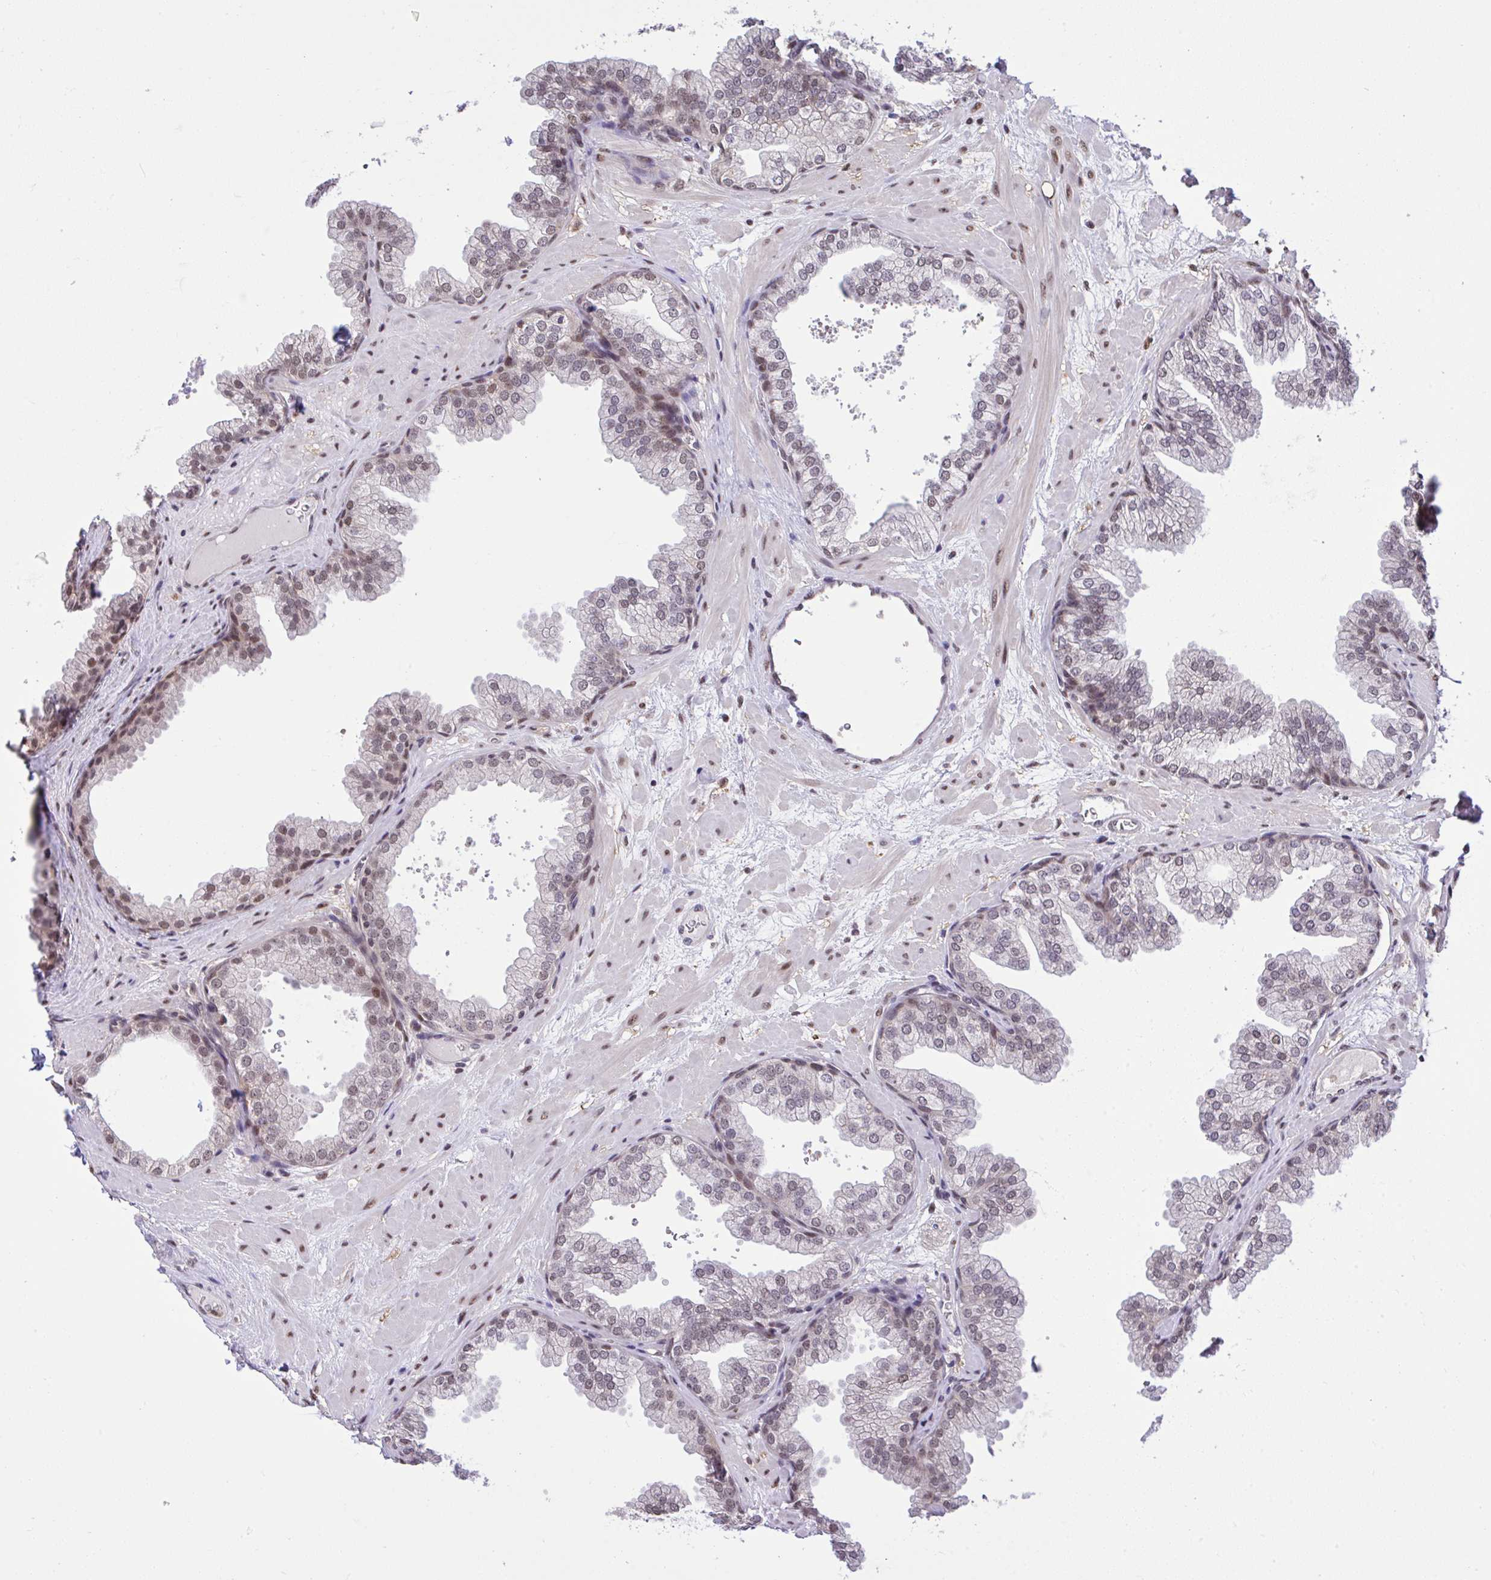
{"staining": {"intensity": "weak", "quantity": "25%-75%", "location": "nuclear"}, "tissue": "prostate", "cell_type": "Glandular cells", "image_type": "normal", "snomed": [{"axis": "morphology", "description": "Normal tissue, NOS"}, {"axis": "topography", "description": "Prostate"}], "caption": "A histopathology image of human prostate stained for a protein shows weak nuclear brown staining in glandular cells. (Brightfield microscopy of DAB IHC at high magnification).", "gene": "GLIS3", "patient": {"sex": "male", "age": 37}}